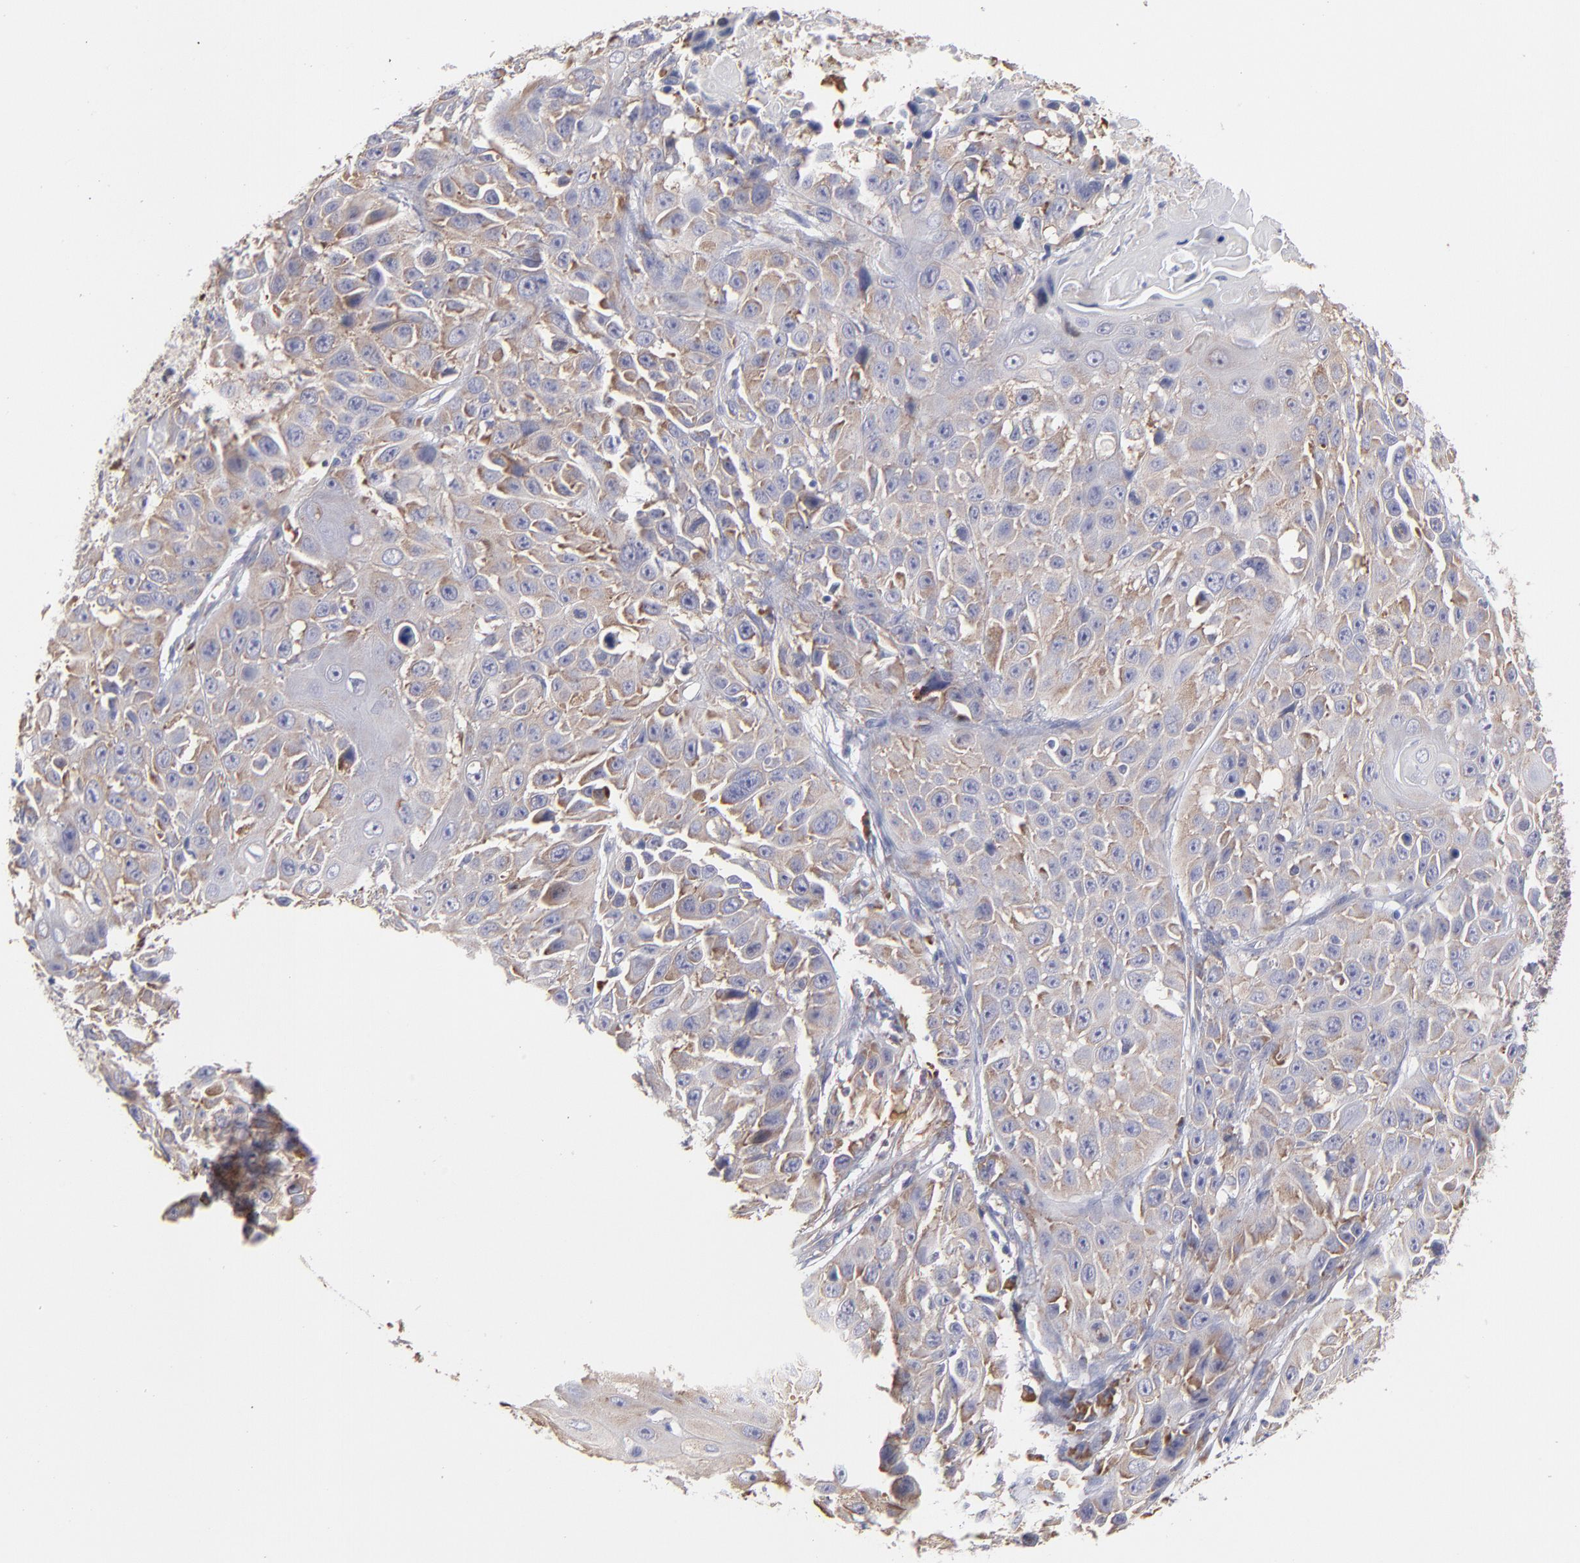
{"staining": {"intensity": "weak", "quantity": "25%-75%", "location": "cytoplasmic/membranous"}, "tissue": "cervical cancer", "cell_type": "Tumor cells", "image_type": "cancer", "snomed": [{"axis": "morphology", "description": "Squamous cell carcinoma, NOS"}, {"axis": "topography", "description": "Cervix"}], "caption": "A brown stain highlights weak cytoplasmic/membranous staining of a protein in squamous cell carcinoma (cervical) tumor cells. (Stains: DAB in brown, nuclei in blue, Microscopy: brightfield microscopy at high magnification).", "gene": "RPLP0", "patient": {"sex": "female", "age": 39}}